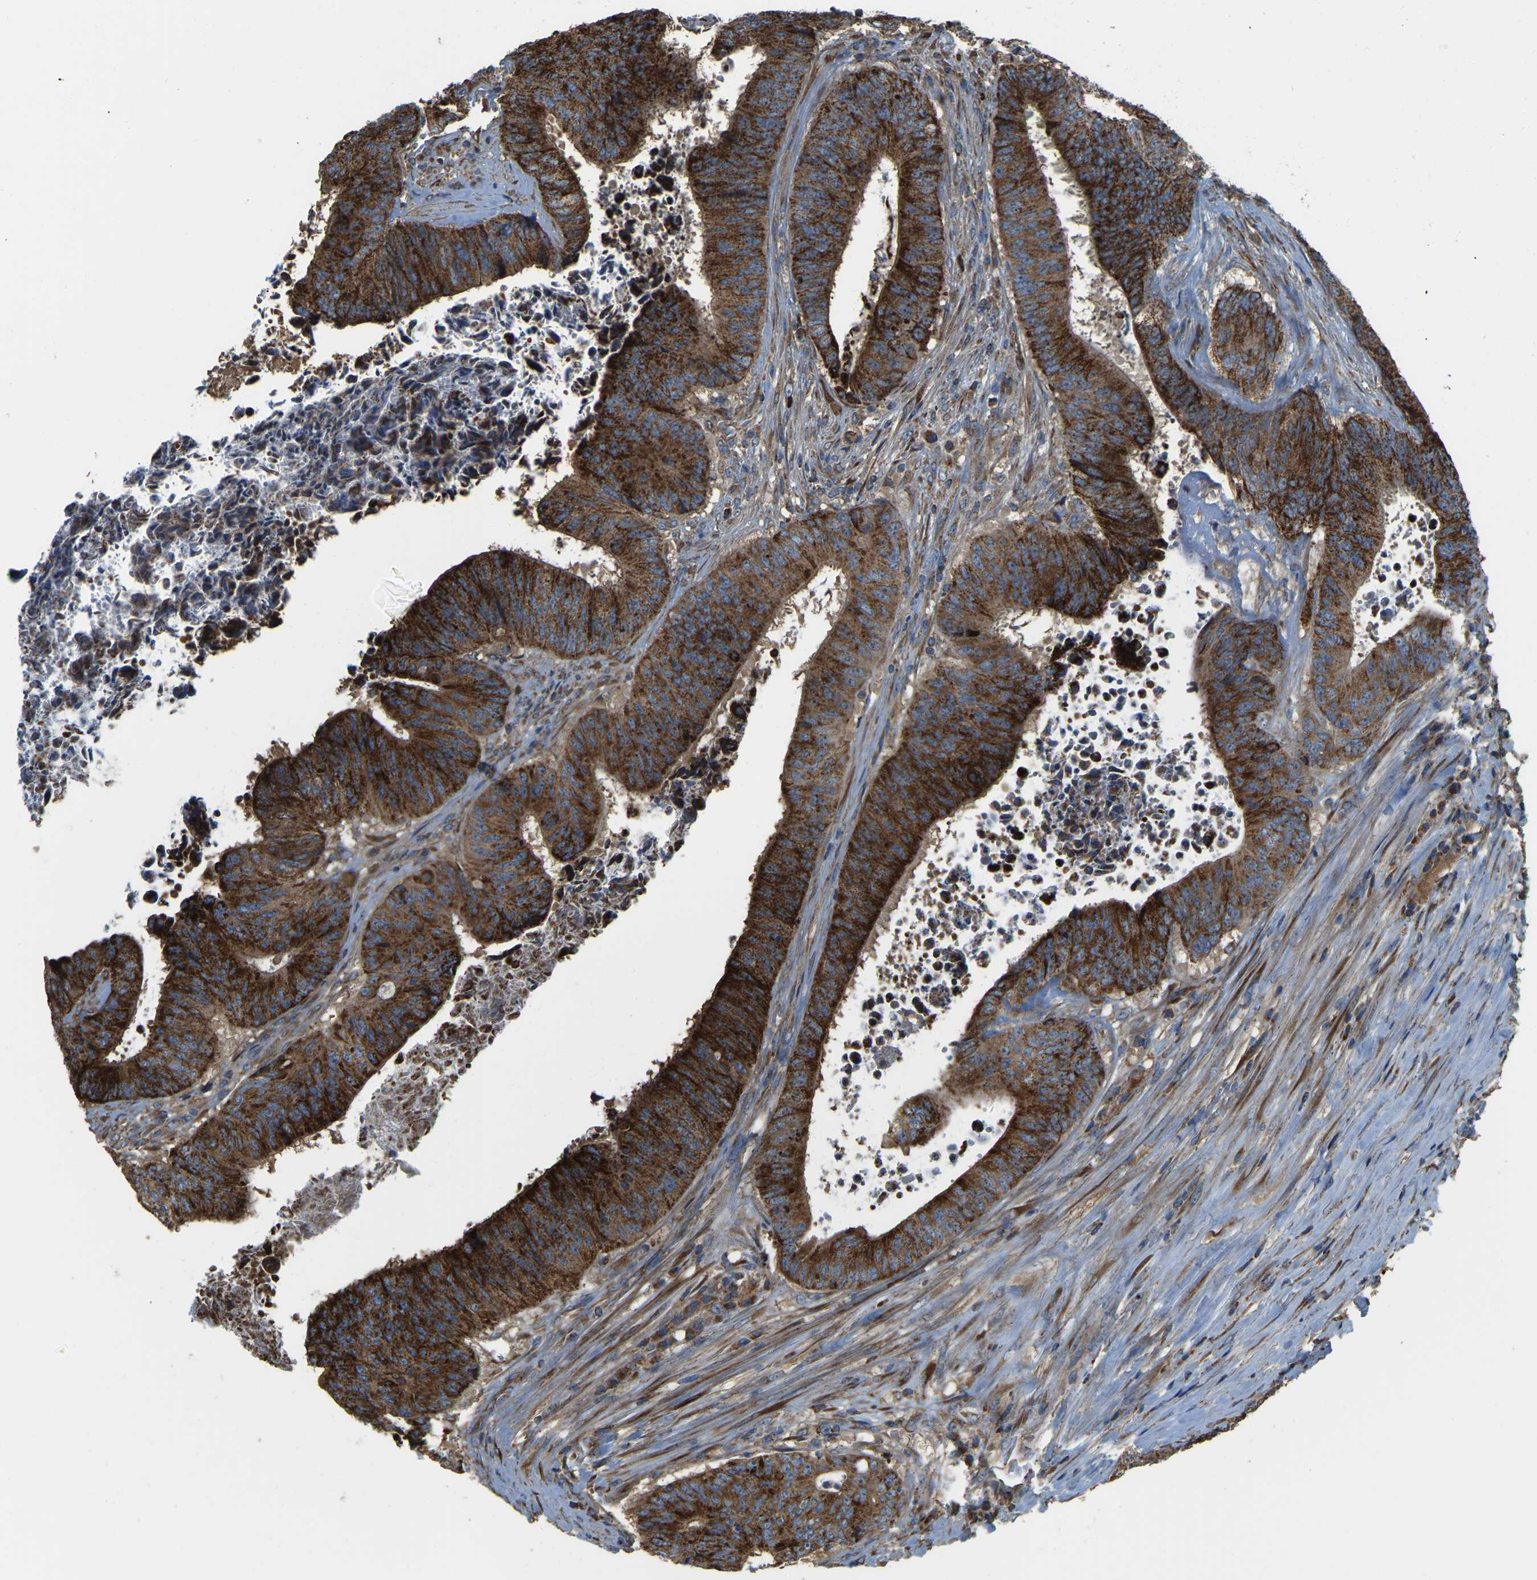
{"staining": {"intensity": "strong", "quantity": ">75%", "location": "cytoplasmic/membranous"}, "tissue": "colorectal cancer", "cell_type": "Tumor cells", "image_type": "cancer", "snomed": [{"axis": "morphology", "description": "Adenocarcinoma, NOS"}, {"axis": "topography", "description": "Rectum"}], "caption": "DAB immunohistochemical staining of human colorectal adenocarcinoma demonstrates strong cytoplasmic/membranous protein staining in about >75% of tumor cells.", "gene": "PSMD7", "patient": {"sex": "male", "age": 72}}